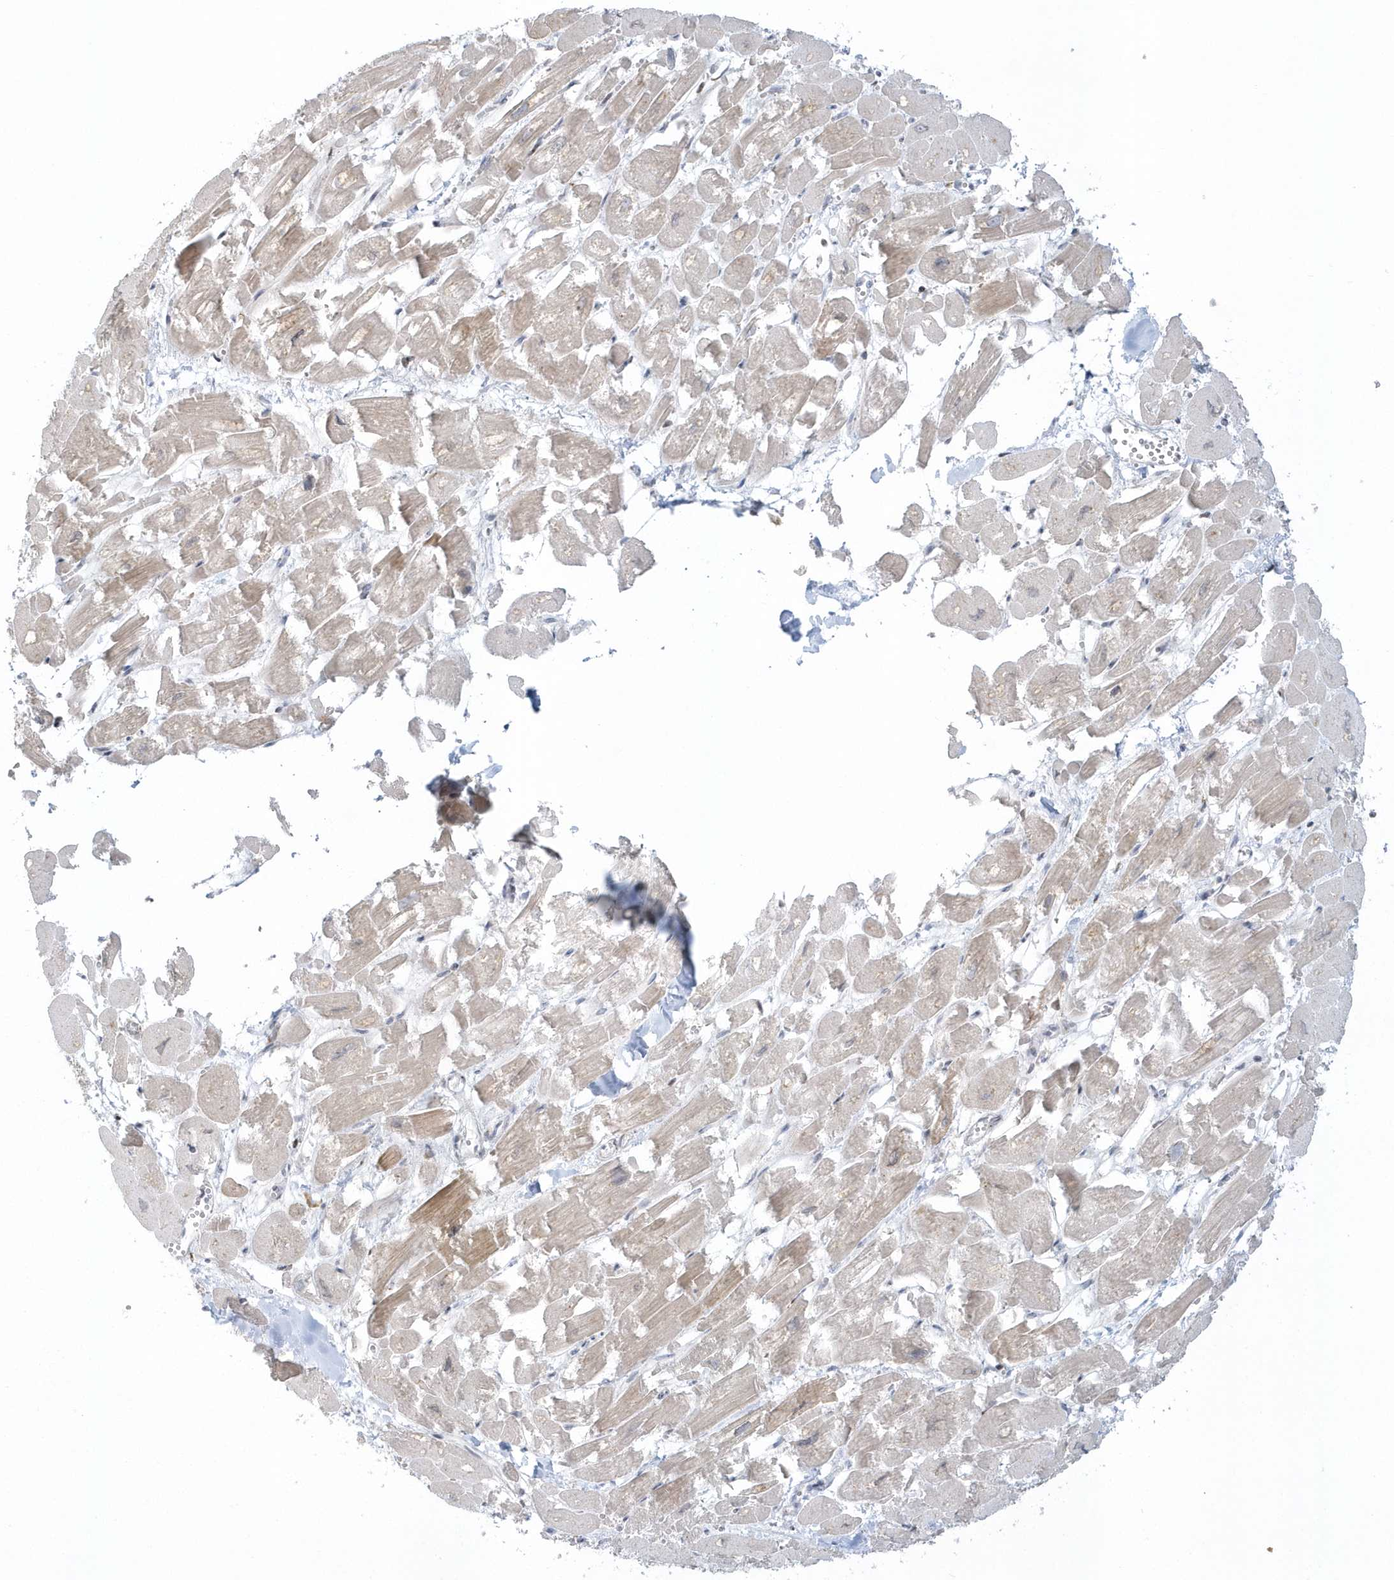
{"staining": {"intensity": "moderate", "quantity": "25%-75%", "location": "cytoplasmic/membranous"}, "tissue": "heart muscle", "cell_type": "Cardiomyocytes", "image_type": "normal", "snomed": [{"axis": "morphology", "description": "Normal tissue, NOS"}, {"axis": "topography", "description": "Heart"}], "caption": "Immunohistochemical staining of benign heart muscle displays 25%-75% levels of moderate cytoplasmic/membranous protein positivity in about 25%-75% of cardiomyocytes. The staining was performed using DAB to visualize the protein expression in brown, while the nuclei were stained in blue with hematoxylin (Magnification: 20x).", "gene": "DHFR", "patient": {"sex": "male", "age": 54}}